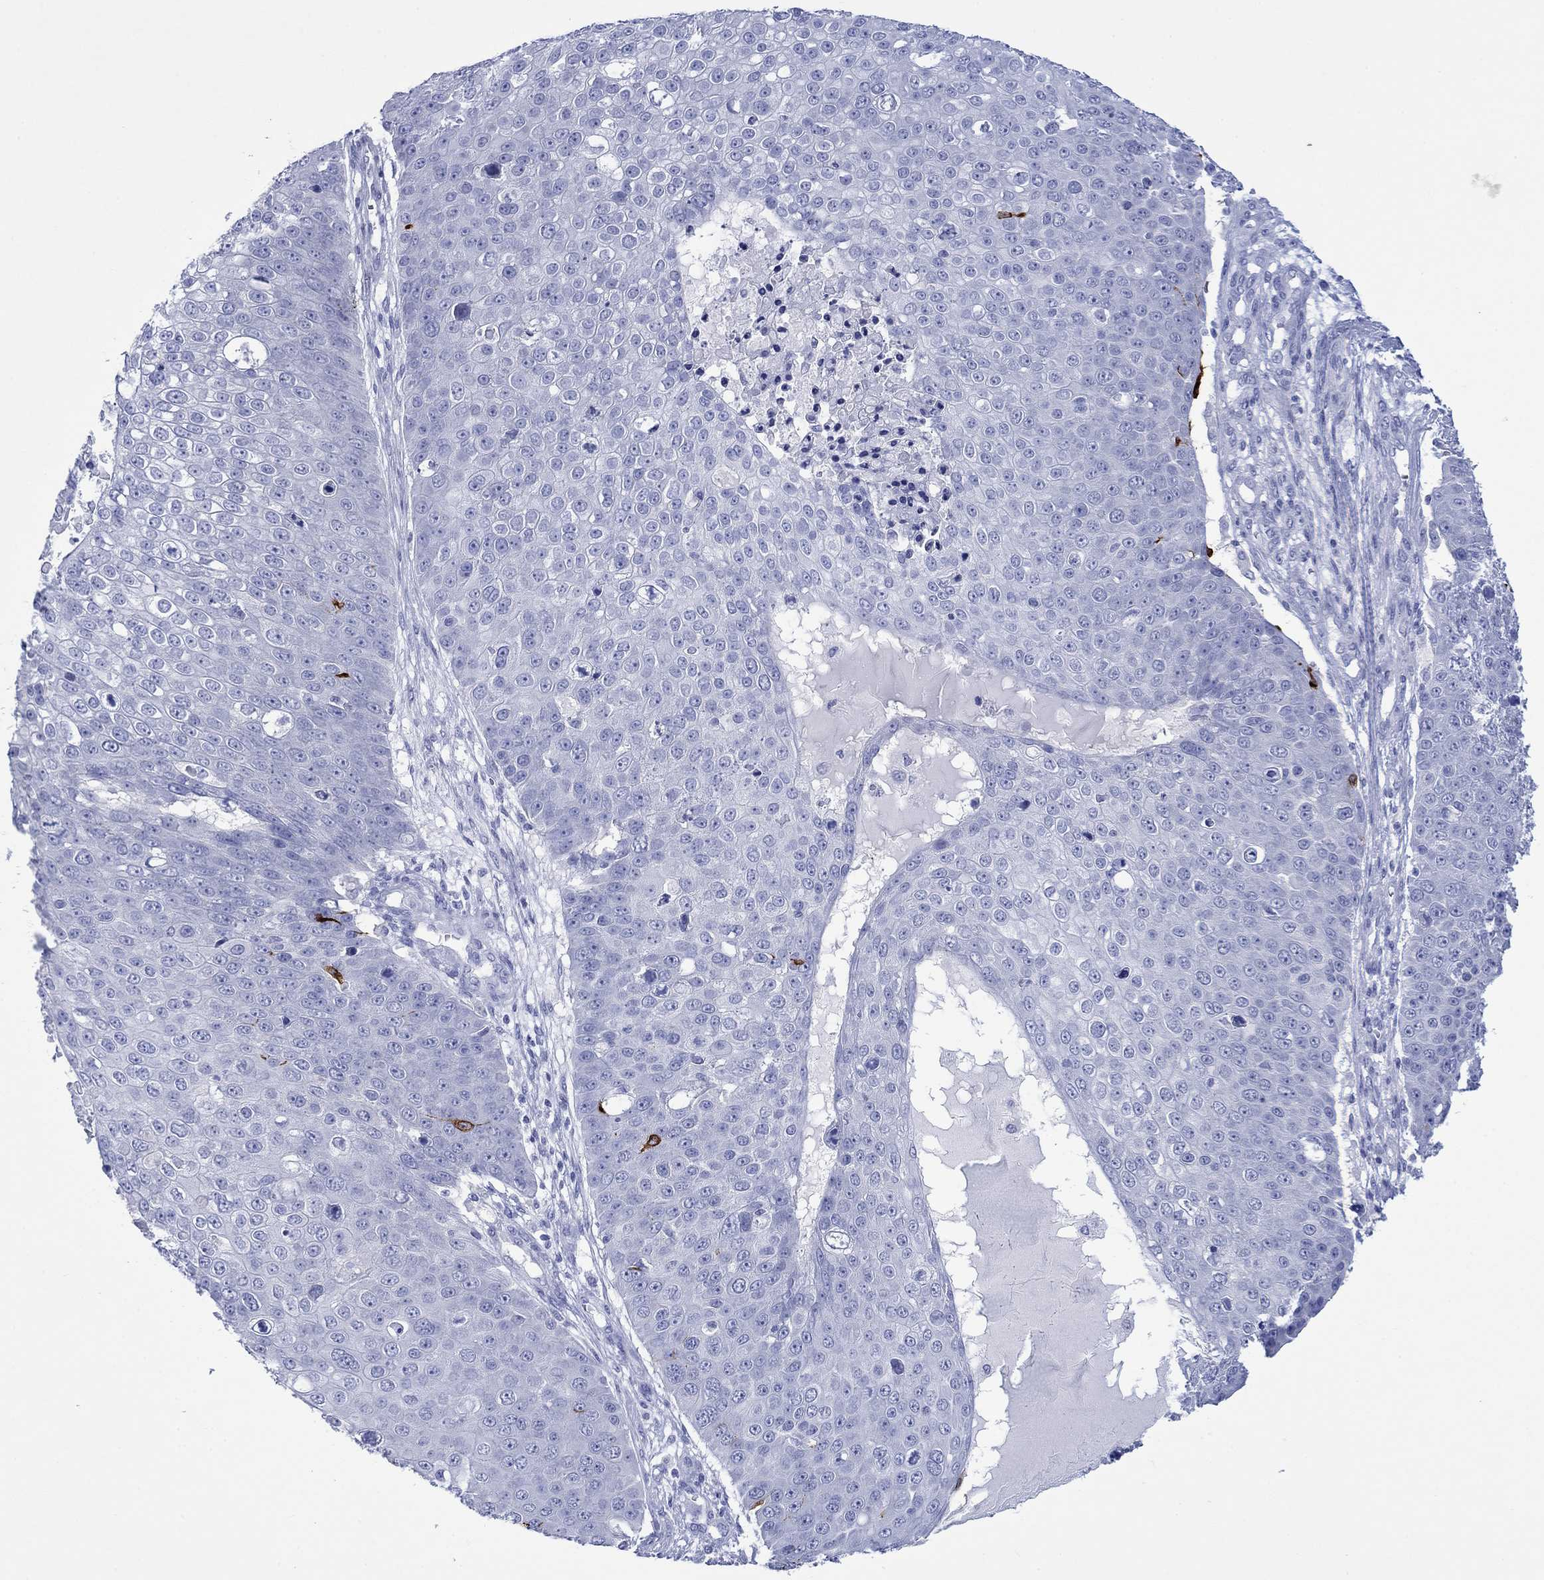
{"staining": {"intensity": "negative", "quantity": "none", "location": "none"}, "tissue": "skin cancer", "cell_type": "Tumor cells", "image_type": "cancer", "snomed": [{"axis": "morphology", "description": "Squamous cell carcinoma, NOS"}, {"axis": "topography", "description": "Skin"}], "caption": "An immunohistochemistry (IHC) histopathology image of skin cancer is shown. There is no staining in tumor cells of skin cancer. The staining was performed using DAB (3,3'-diaminobenzidine) to visualize the protein expression in brown, while the nuclei were stained in blue with hematoxylin (Magnification: 20x).", "gene": "MLANA", "patient": {"sex": "male", "age": 71}}